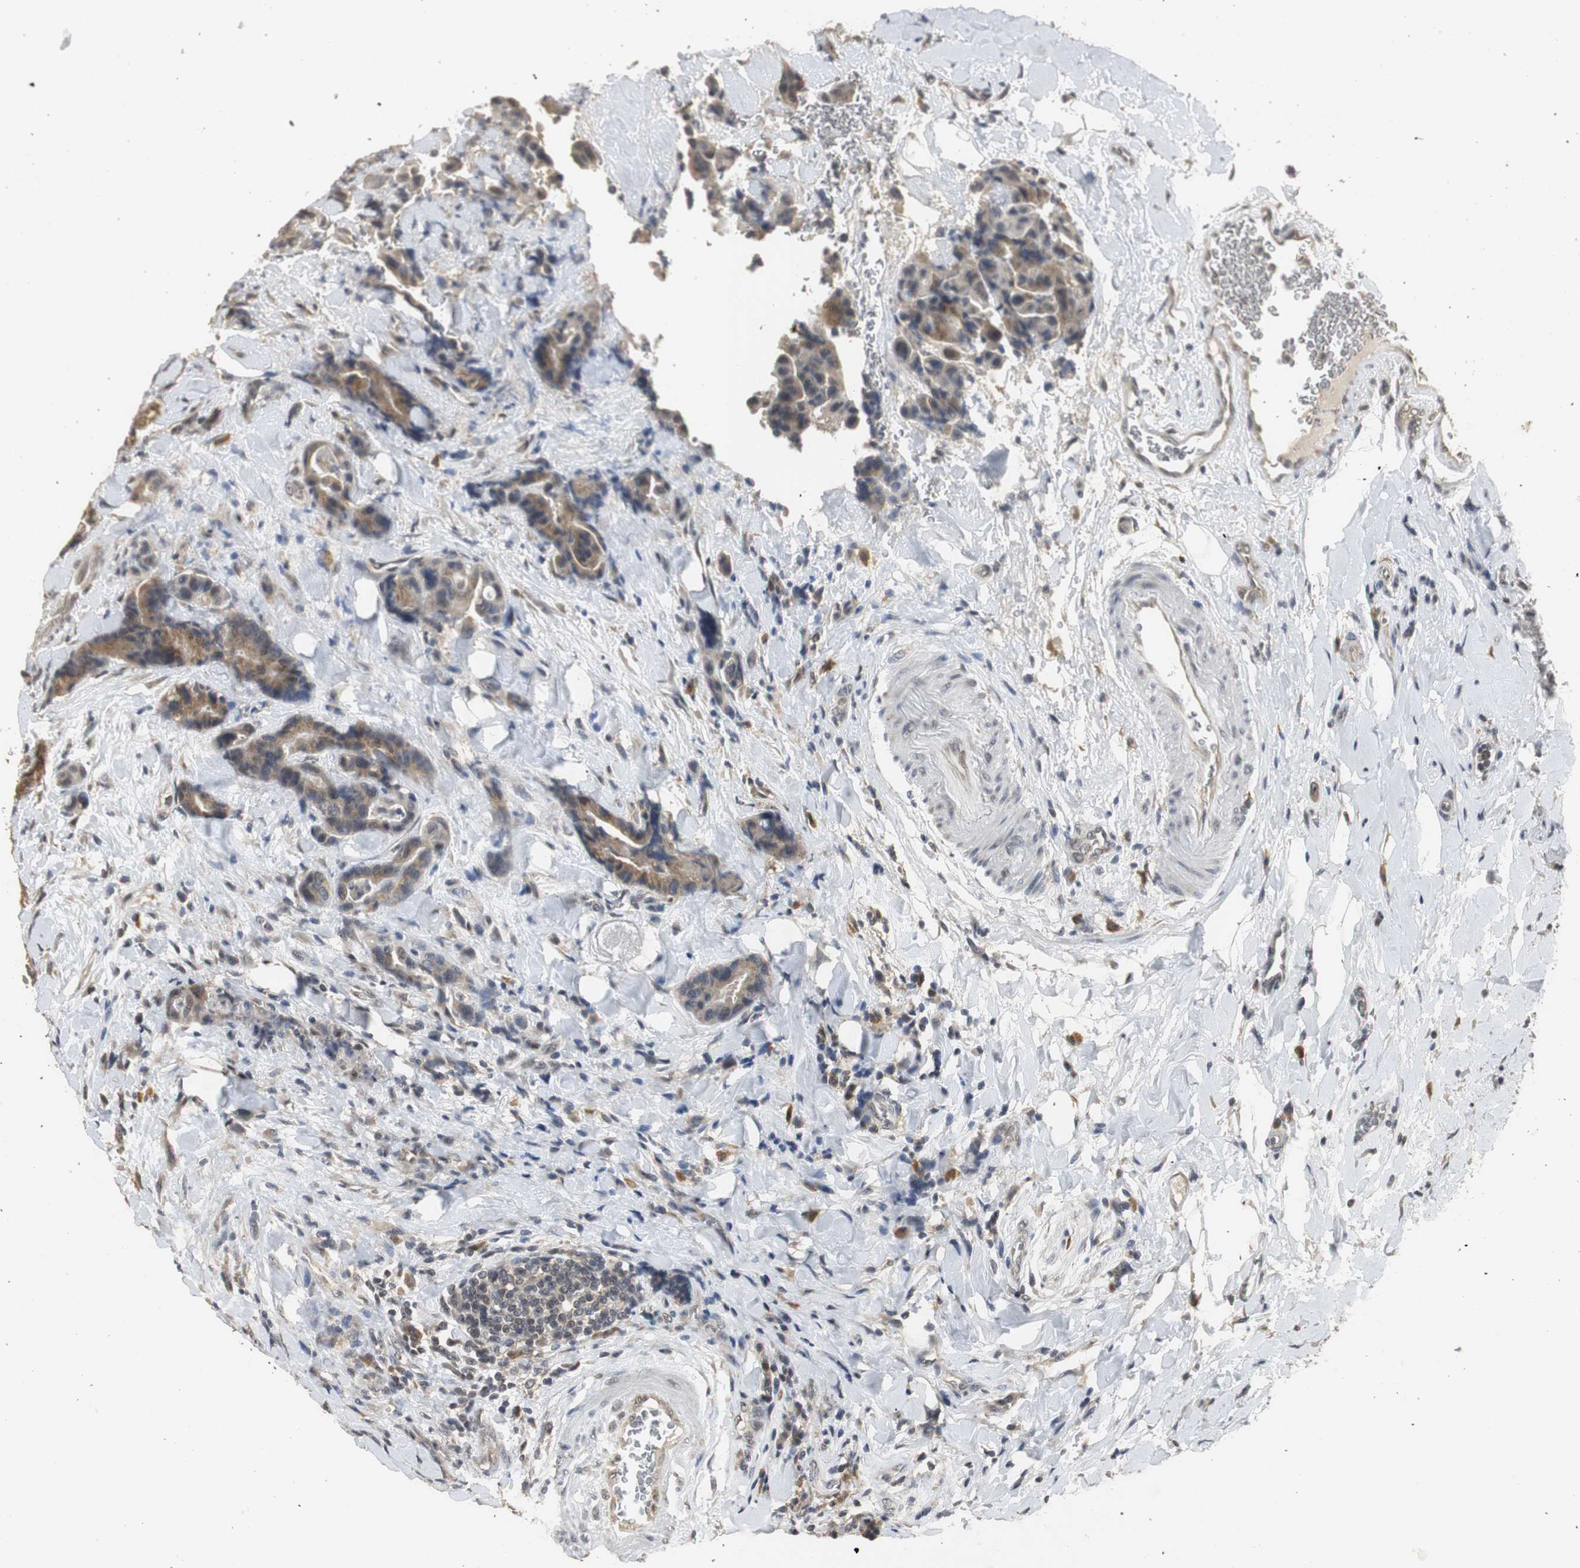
{"staining": {"intensity": "moderate", "quantity": ">75%", "location": "cytoplasmic/membranous"}, "tissue": "colorectal cancer", "cell_type": "Tumor cells", "image_type": "cancer", "snomed": [{"axis": "morphology", "description": "Normal tissue, NOS"}, {"axis": "morphology", "description": "Adenocarcinoma, NOS"}, {"axis": "topography", "description": "Colon"}], "caption": "Adenocarcinoma (colorectal) tissue exhibits moderate cytoplasmic/membranous expression in about >75% of tumor cells", "gene": "ELOA", "patient": {"sex": "male", "age": 82}}